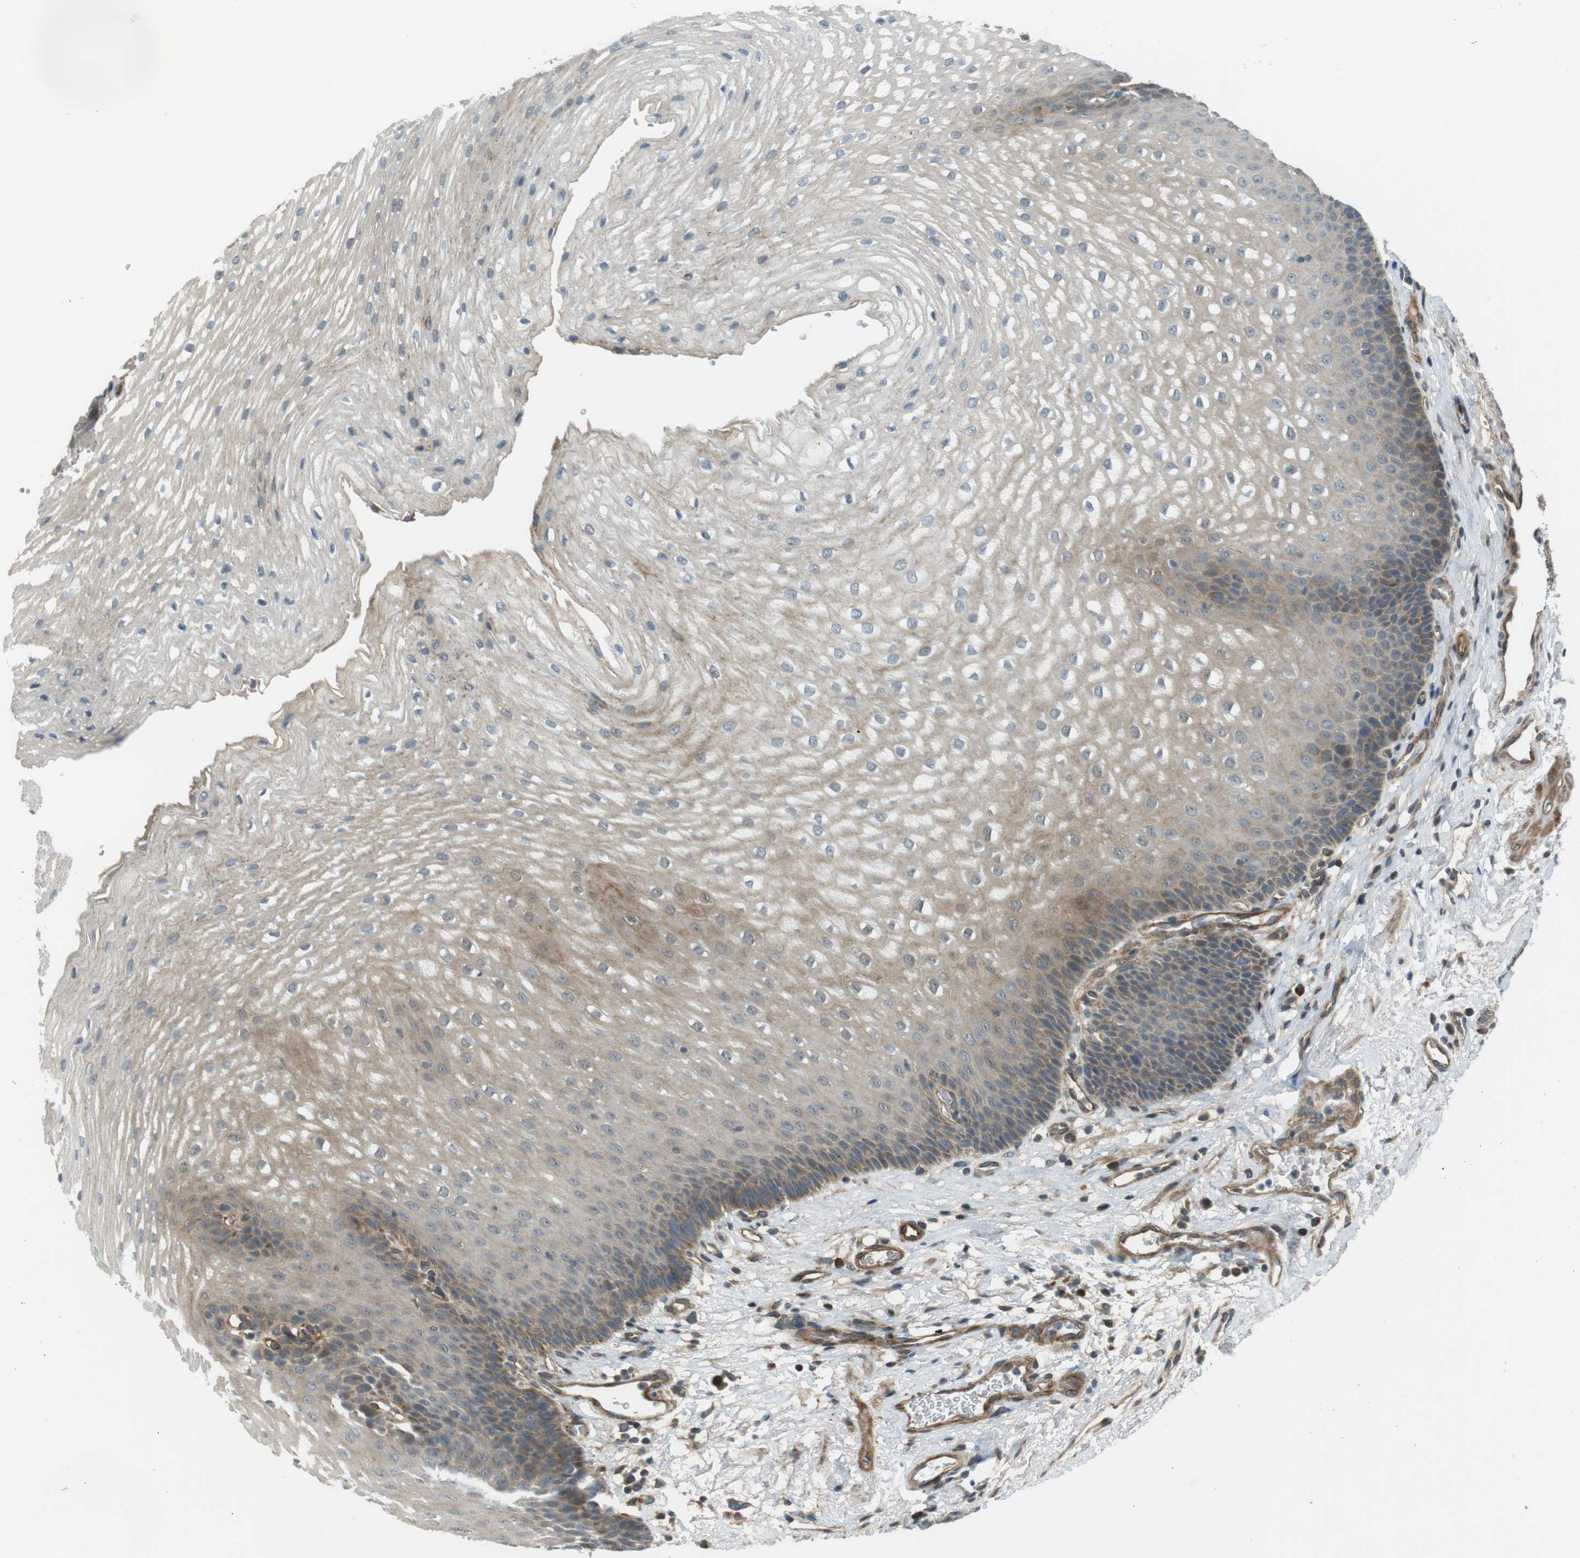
{"staining": {"intensity": "moderate", "quantity": "25%-75%", "location": "cytoplasmic/membranous"}, "tissue": "esophagus", "cell_type": "Squamous epithelial cells", "image_type": "normal", "snomed": [{"axis": "morphology", "description": "Normal tissue, NOS"}, {"axis": "topography", "description": "Esophagus"}], "caption": "Immunohistochemical staining of benign human esophagus reveals medium levels of moderate cytoplasmic/membranous expression in about 25%-75% of squamous epithelial cells.", "gene": "IFFO2", "patient": {"sex": "male", "age": 48}}